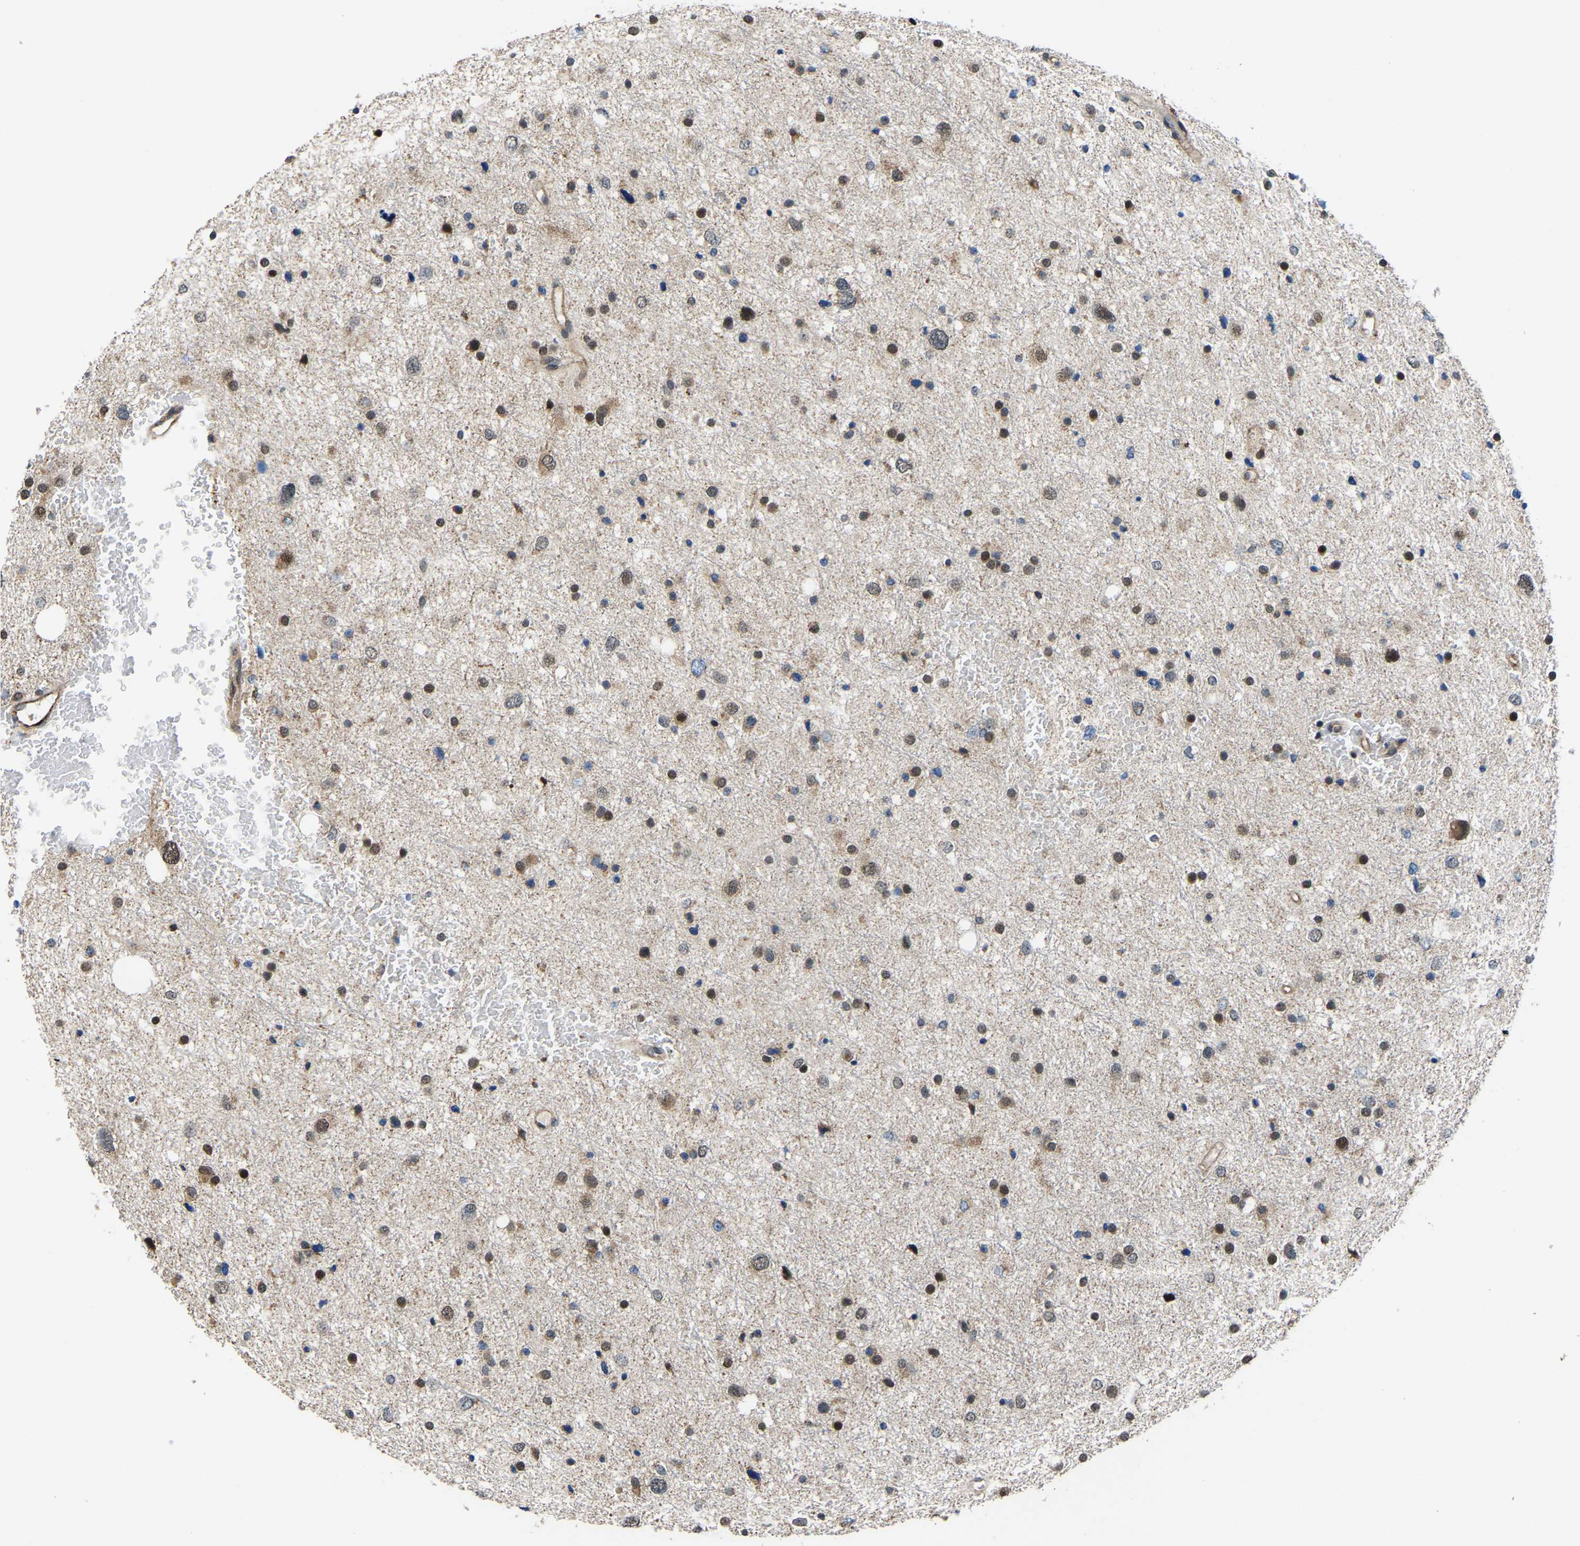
{"staining": {"intensity": "moderate", "quantity": ">75%", "location": "cytoplasmic/membranous,nuclear"}, "tissue": "glioma", "cell_type": "Tumor cells", "image_type": "cancer", "snomed": [{"axis": "morphology", "description": "Glioma, malignant, Low grade"}, {"axis": "topography", "description": "Brain"}], "caption": "Moderate cytoplasmic/membranous and nuclear expression for a protein is present in approximately >75% of tumor cells of glioma using IHC.", "gene": "DFFA", "patient": {"sex": "female", "age": 37}}